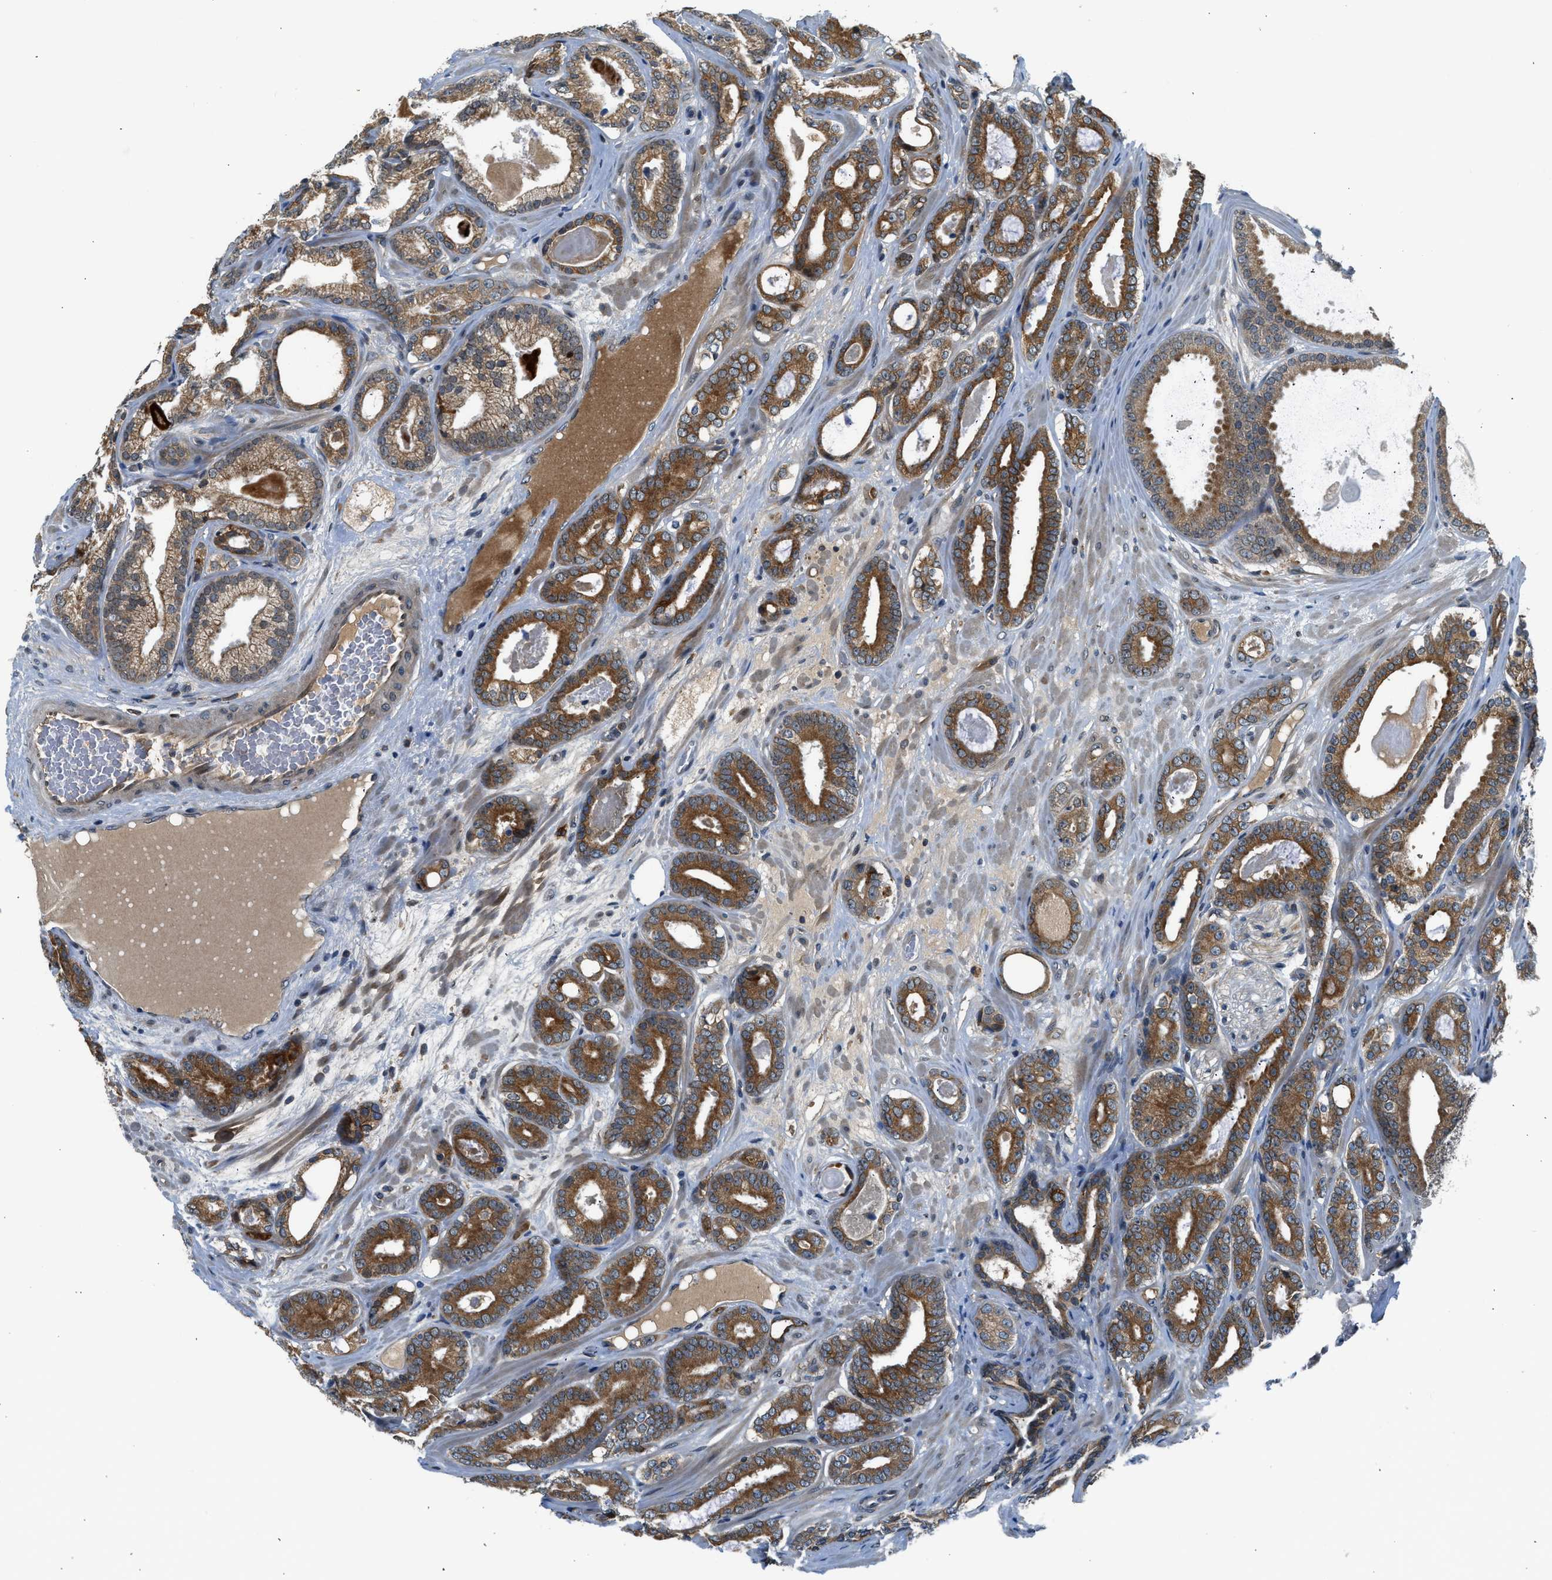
{"staining": {"intensity": "strong", "quantity": ">75%", "location": "cytoplasmic/membranous"}, "tissue": "prostate cancer", "cell_type": "Tumor cells", "image_type": "cancer", "snomed": [{"axis": "morphology", "description": "Adenocarcinoma, High grade"}, {"axis": "topography", "description": "Prostate"}], "caption": "Protein analysis of adenocarcinoma (high-grade) (prostate) tissue reveals strong cytoplasmic/membranous positivity in about >75% of tumor cells.", "gene": "RETREG3", "patient": {"sex": "male", "age": 60}}